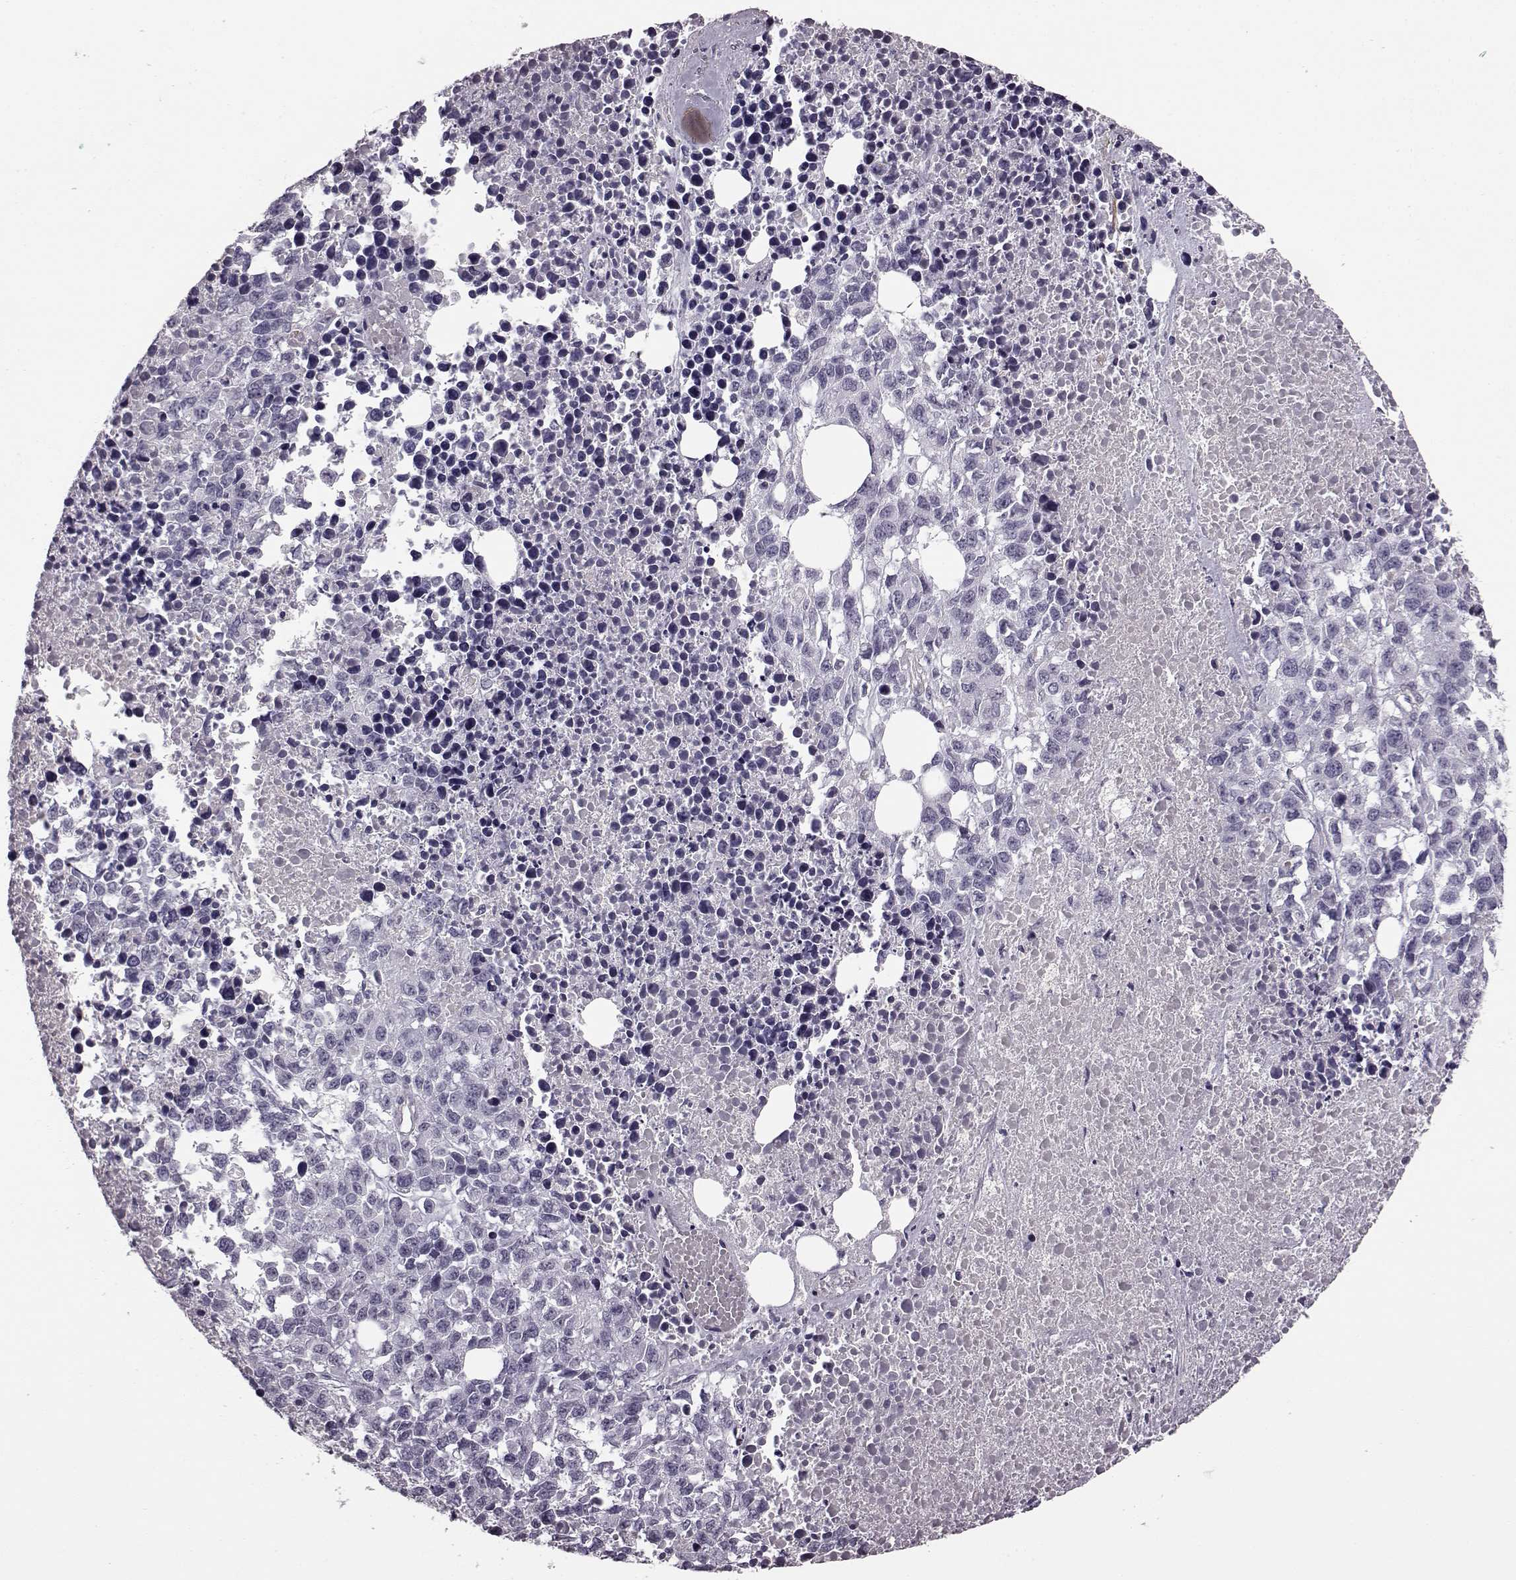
{"staining": {"intensity": "negative", "quantity": "none", "location": "none"}, "tissue": "melanoma", "cell_type": "Tumor cells", "image_type": "cancer", "snomed": [{"axis": "morphology", "description": "Malignant melanoma, Metastatic site"}, {"axis": "topography", "description": "Skin"}], "caption": "Human melanoma stained for a protein using immunohistochemistry (IHC) shows no expression in tumor cells.", "gene": "SLCO3A1", "patient": {"sex": "male", "age": 84}}